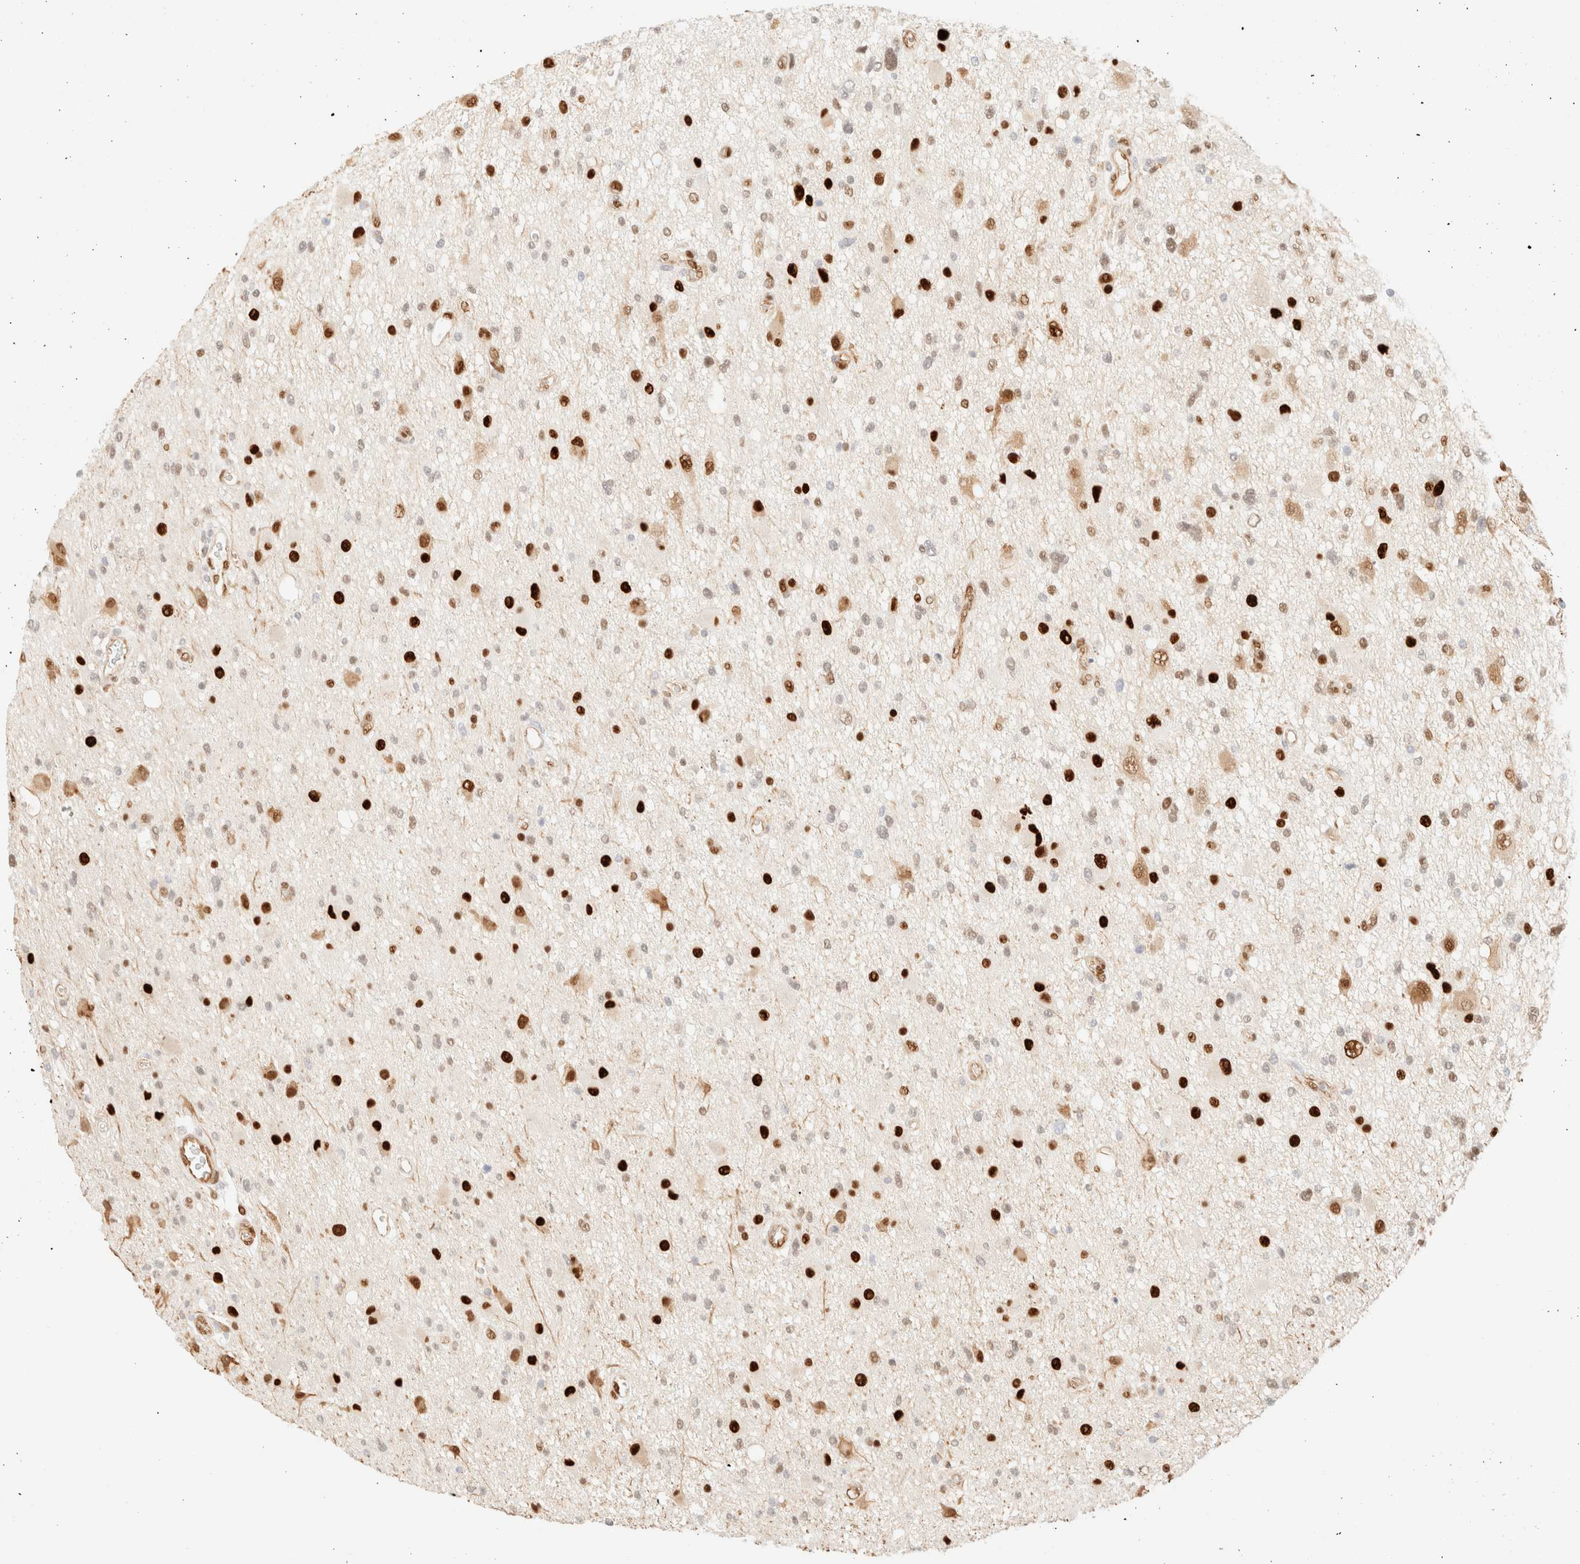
{"staining": {"intensity": "strong", "quantity": "25%-75%", "location": "nuclear"}, "tissue": "glioma", "cell_type": "Tumor cells", "image_type": "cancer", "snomed": [{"axis": "morphology", "description": "Glioma, malignant, High grade"}, {"axis": "topography", "description": "Brain"}], "caption": "High-grade glioma (malignant) stained with DAB IHC displays high levels of strong nuclear expression in approximately 25%-75% of tumor cells. (DAB = brown stain, brightfield microscopy at high magnification).", "gene": "ZSCAN18", "patient": {"sex": "male", "age": 33}}